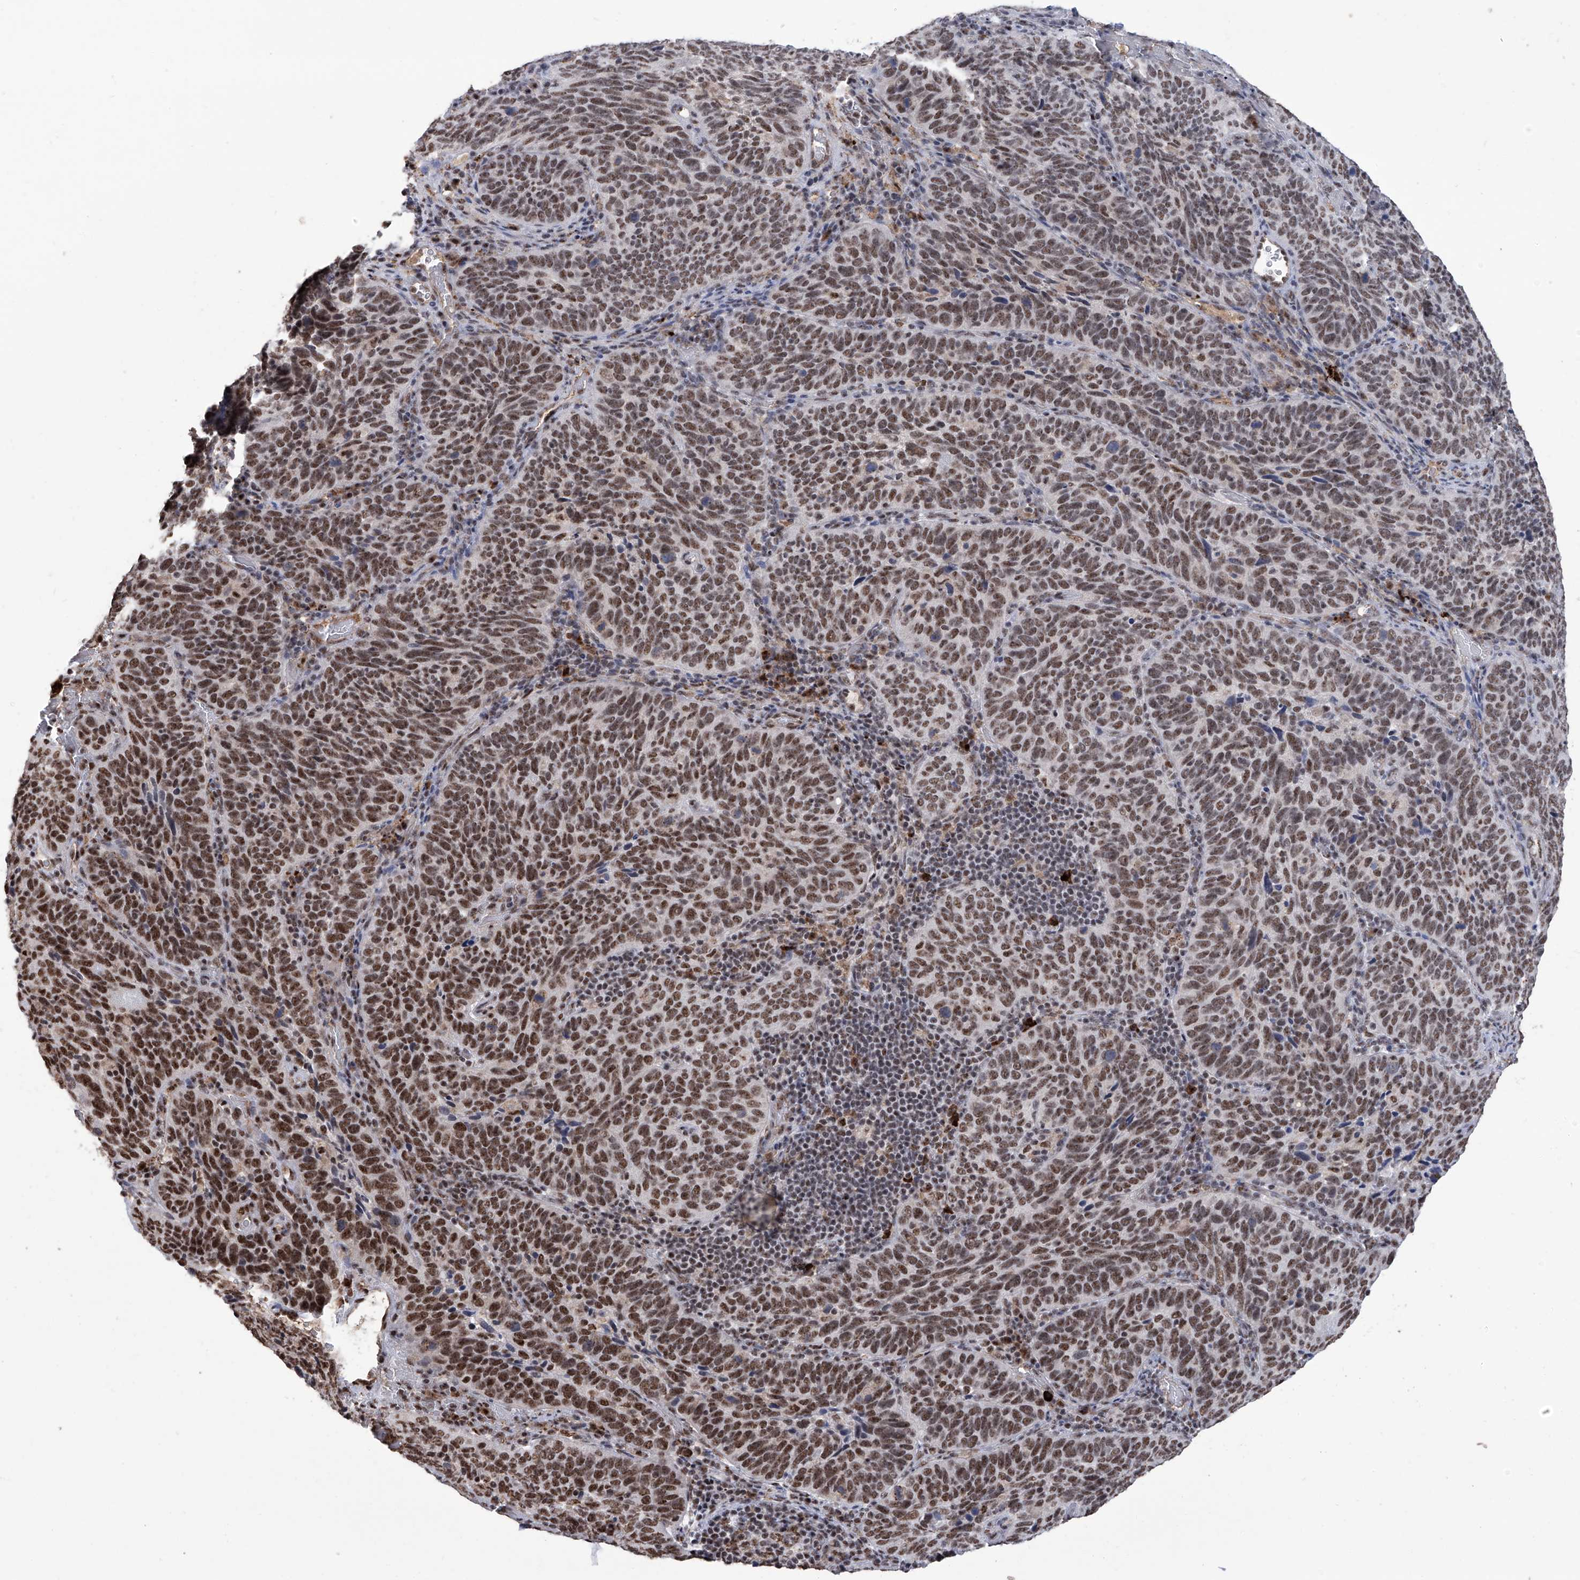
{"staining": {"intensity": "moderate", "quantity": ">75%", "location": "nuclear"}, "tissue": "cervical cancer", "cell_type": "Tumor cells", "image_type": "cancer", "snomed": [{"axis": "morphology", "description": "Squamous cell carcinoma, NOS"}, {"axis": "topography", "description": "Cervix"}], "caption": "Squamous cell carcinoma (cervical) tissue exhibits moderate nuclear staining in about >75% of tumor cells, visualized by immunohistochemistry.", "gene": "FBXL4", "patient": {"sex": "female", "age": 60}}